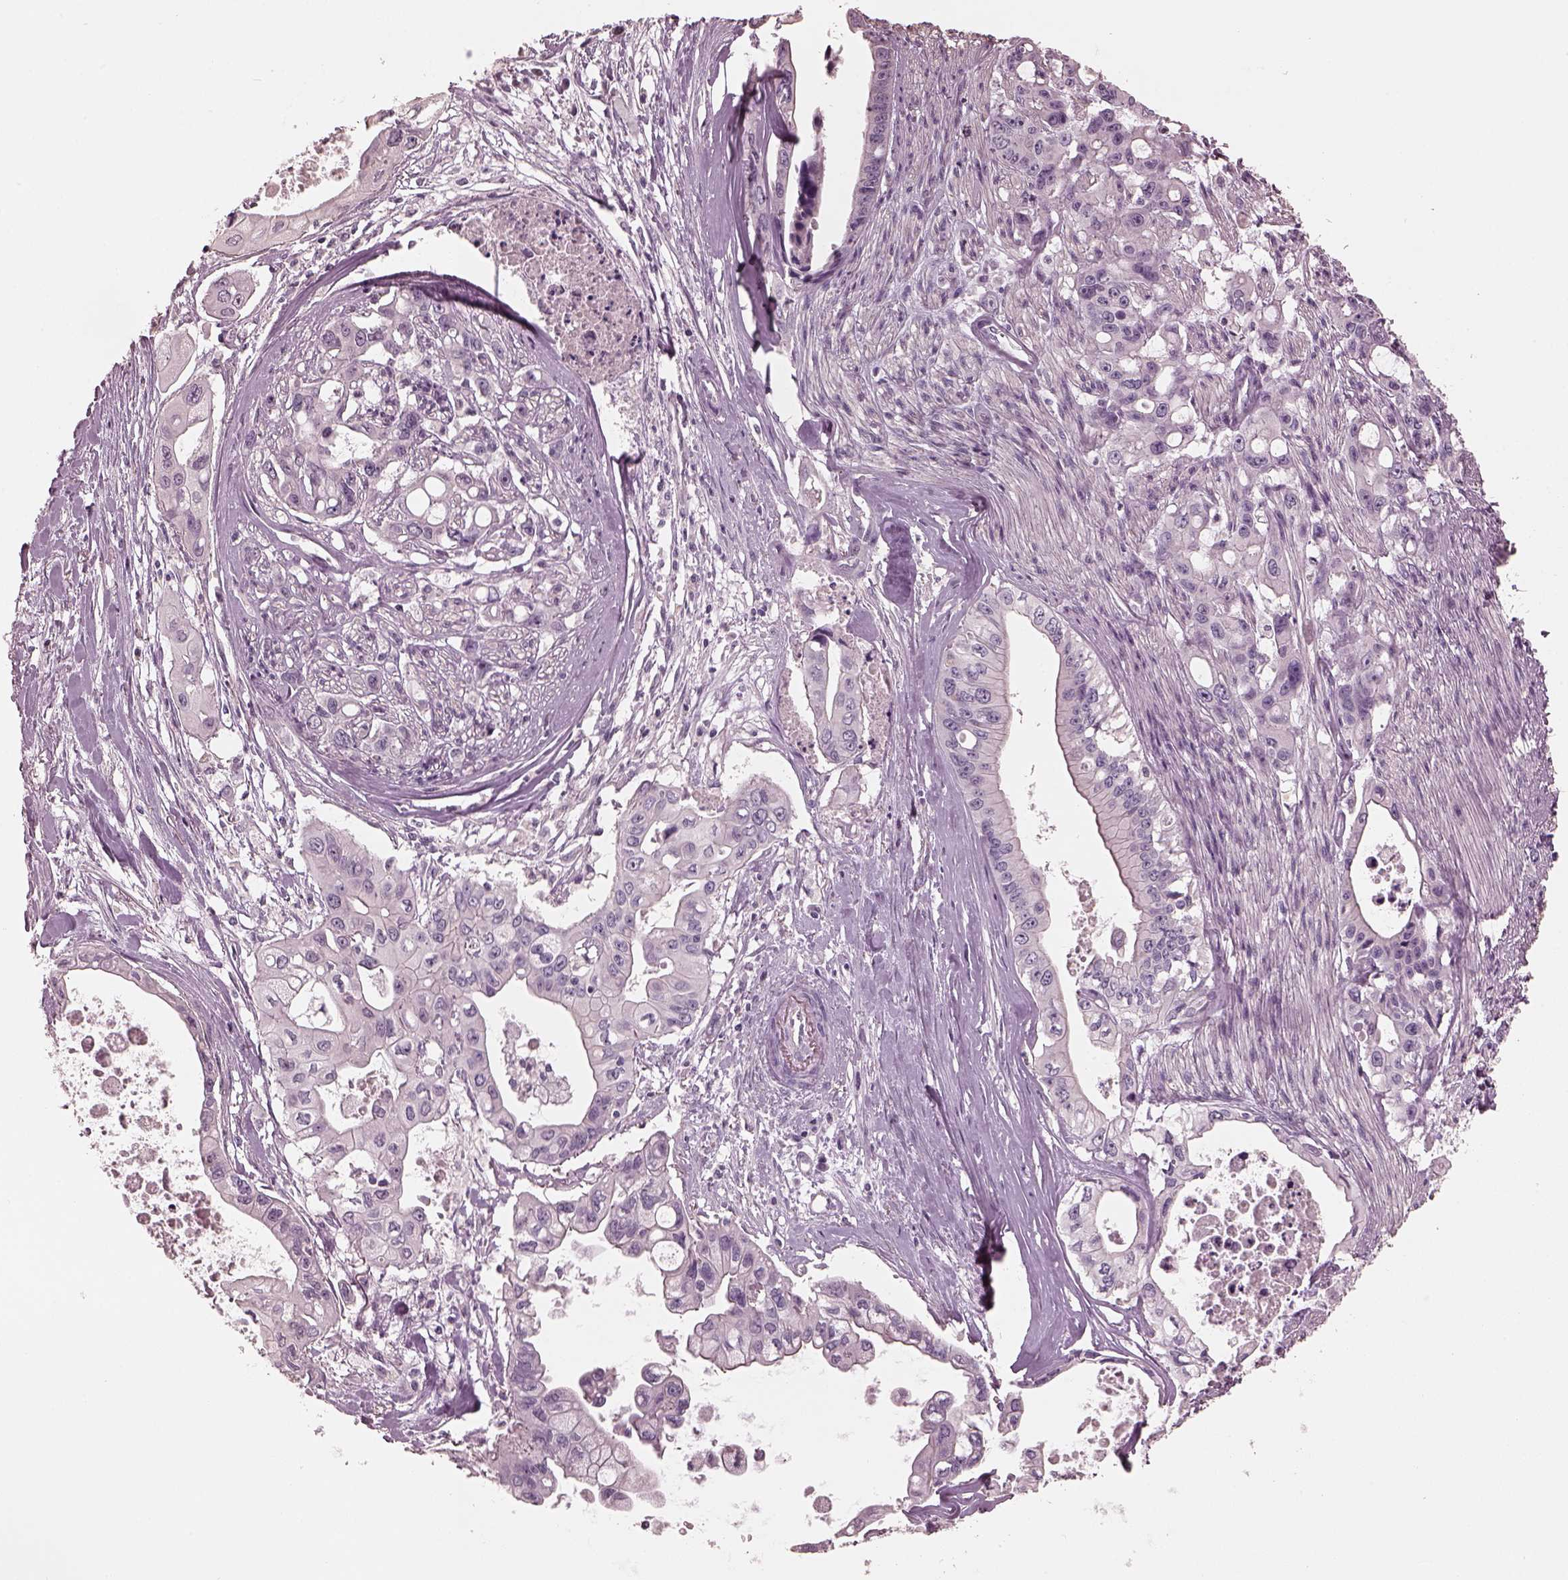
{"staining": {"intensity": "negative", "quantity": "none", "location": "none"}, "tissue": "pancreatic cancer", "cell_type": "Tumor cells", "image_type": "cancer", "snomed": [{"axis": "morphology", "description": "Adenocarcinoma, NOS"}, {"axis": "topography", "description": "Pancreas"}], "caption": "IHC image of neoplastic tissue: pancreatic cancer (adenocarcinoma) stained with DAB displays no significant protein expression in tumor cells. (DAB immunohistochemistry, high magnification).", "gene": "OPTC", "patient": {"sex": "male", "age": 60}}